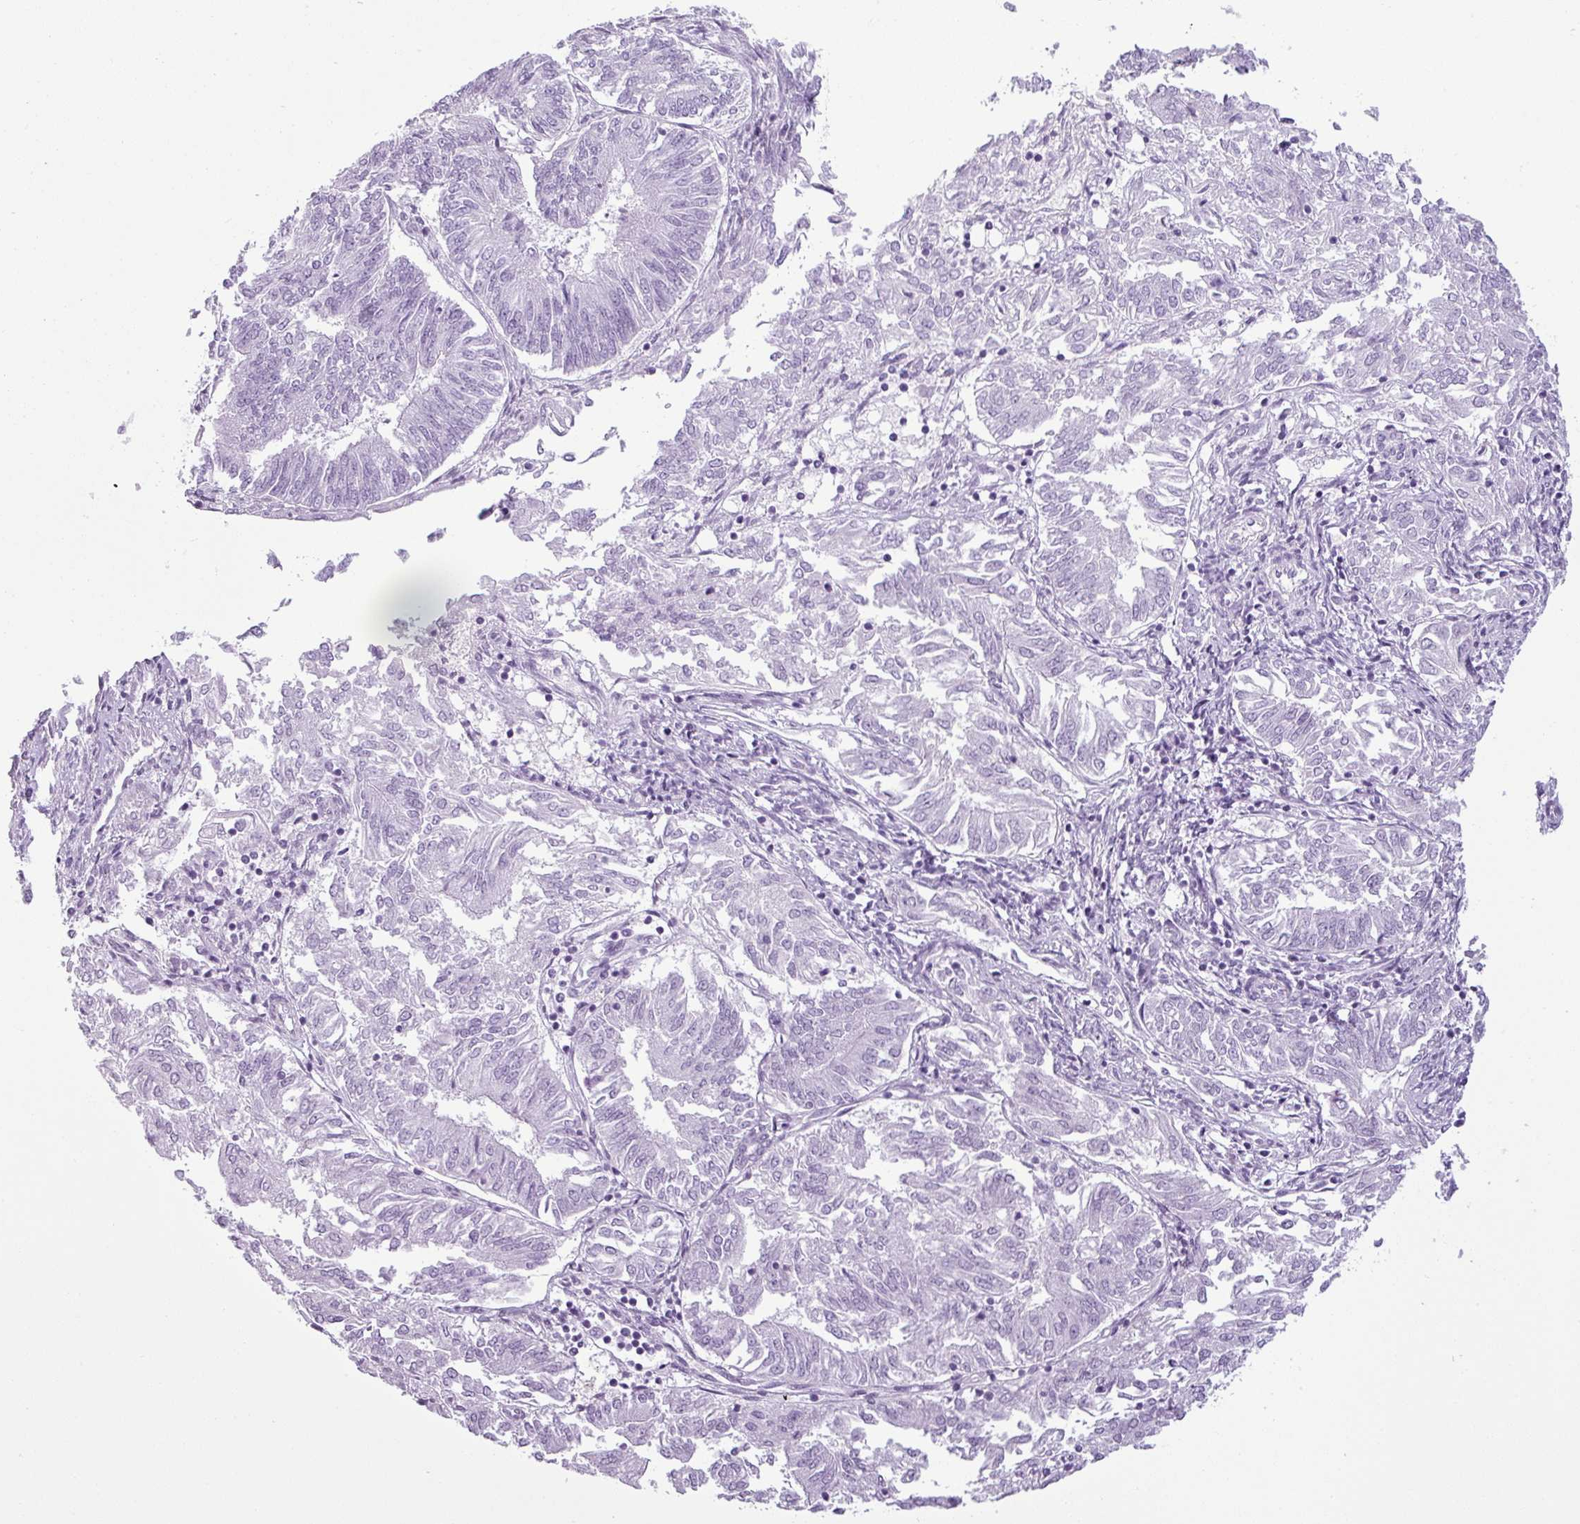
{"staining": {"intensity": "negative", "quantity": "none", "location": "none"}, "tissue": "endometrial cancer", "cell_type": "Tumor cells", "image_type": "cancer", "snomed": [{"axis": "morphology", "description": "Adenocarcinoma, NOS"}, {"axis": "topography", "description": "Endometrium"}], "caption": "High magnification brightfield microscopy of endometrial adenocarcinoma stained with DAB (brown) and counterstained with hematoxylin (blue): tumor cells show no significant expression. (Stains: DAB (3,3'-diaminobenzidine) IHC with hematoxylin counter stain, Microscopy: brightfield microscopy at high magnification).", "gene": "CDH16", "patient": {"sex": "female", "age": 58}}